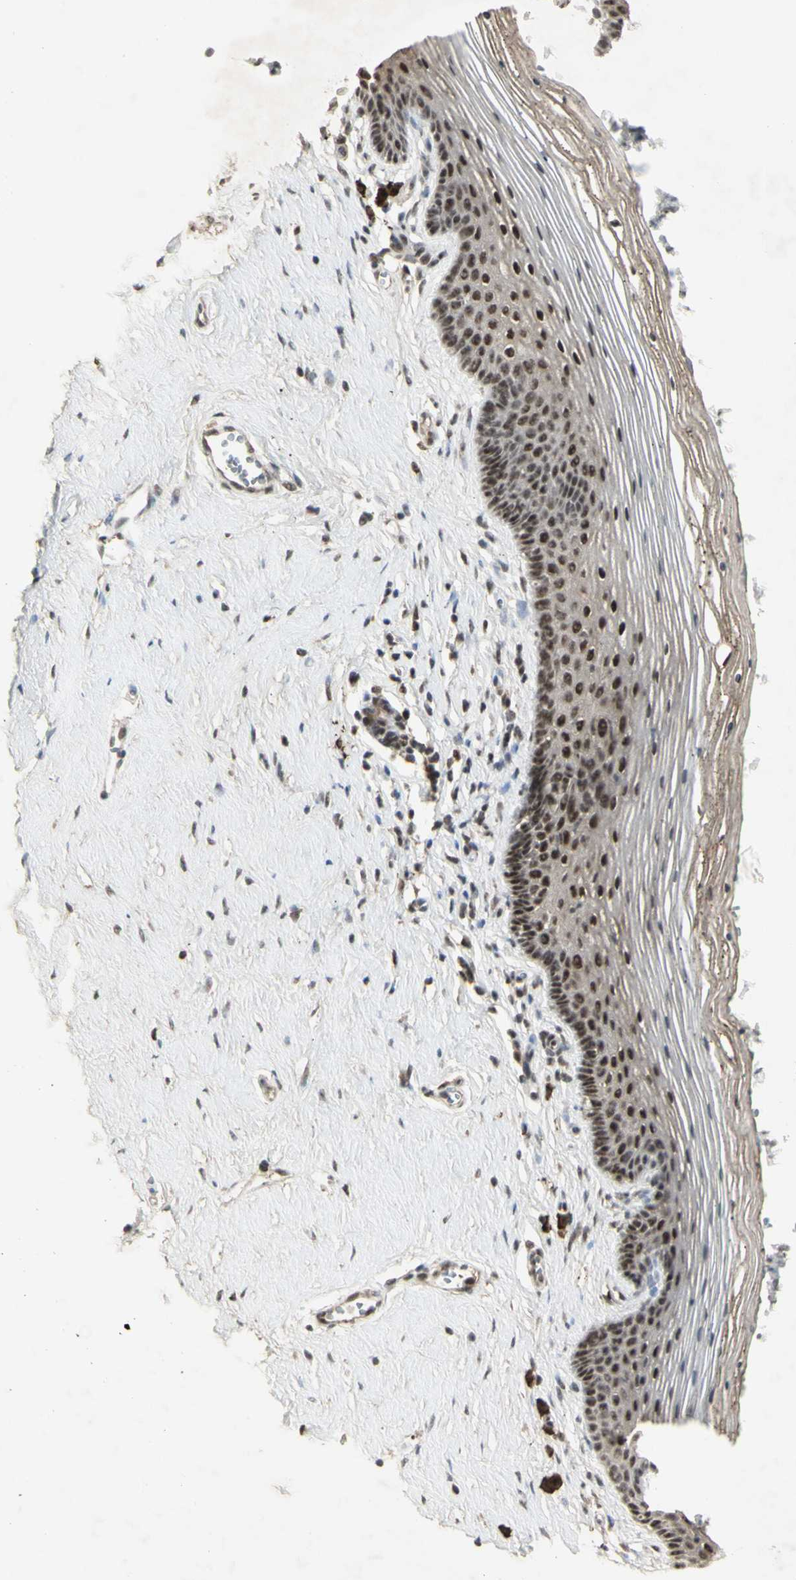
{"staining": {"intensity": "moderate", "quantity": "25%-75%", "location": "cytoplasmic/membranous,nuclear"}, "tissue": "vagina", "cell_type": "Squamous epithelial cells", "image_type": "normal", "snomed": [{"axis": "morphology", "description": "Normal tissue, NOS"}, {"axis": "topography", "description": "Vagina"}], "caption": "IHC micrograph of unremarkable vagina: vagina stained using IHC shows medium levels of moderate protein expression localized specifically in the cytoplasmic/membranous,nuclear of squamous epithelial cells, appearing as a cytoplasmic/membranous,nuclear brown color.", "gene": "CCNT1", "patient": {"sex": "female", "age": 32}}